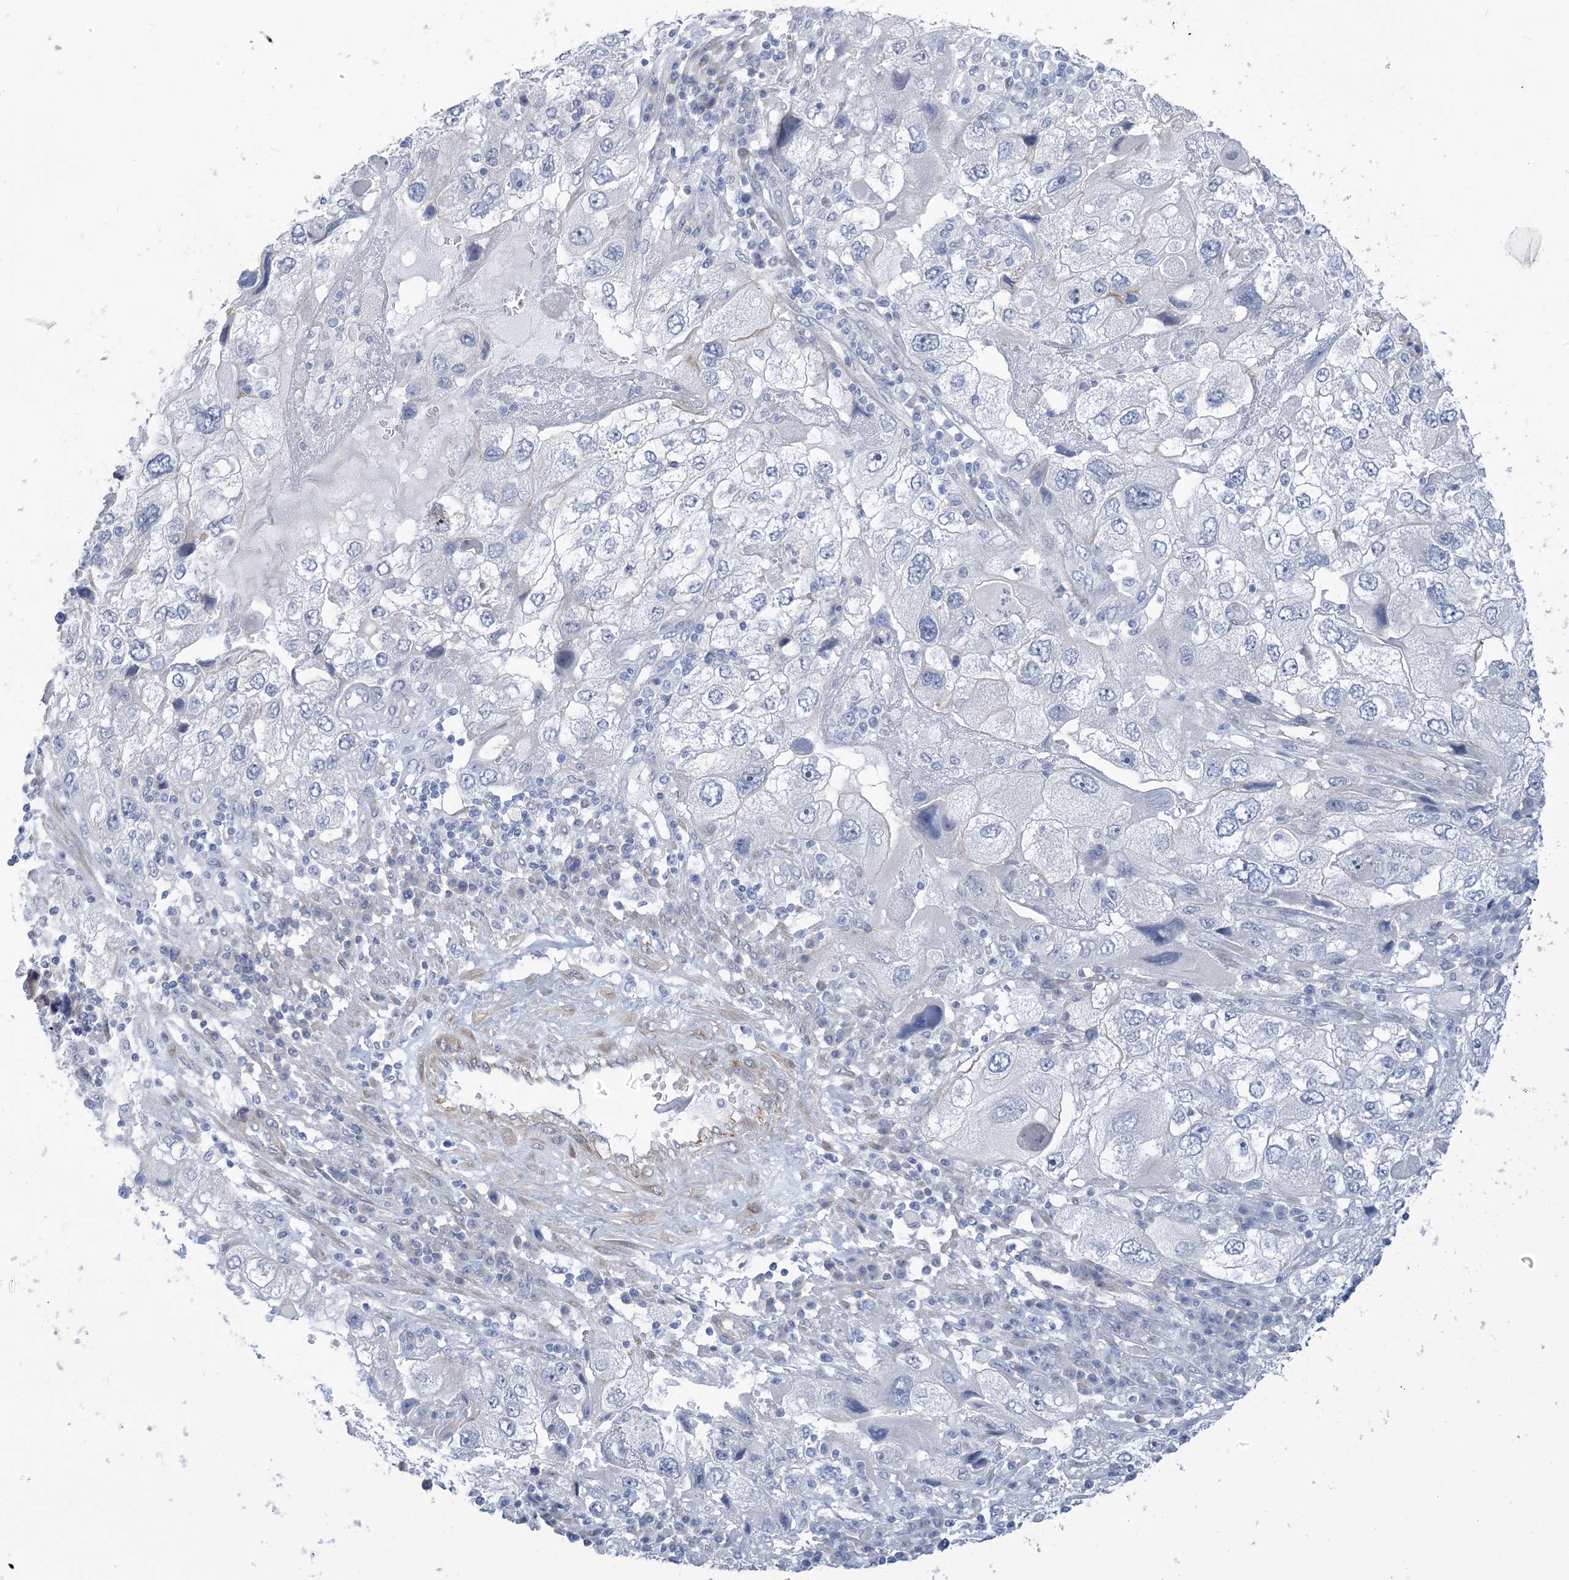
{"staining": {"intensity": "negative", "quantity": "none", "location": "none"}, "tissue": "endometrial cancer", "cell_type": "Tumor cells", "image_type": "cancer", "snomed": [{"axis": "morphology", "description": "Adenocarcinoma, NOS"}, {"axis": "topography", "description": "Endometrium"}], "caption": "Immunohistochemical staining of human endometrial cancer (adenocarcinoma) exhibits no significant staining in tumor cells. The staining is performed using DAB (3,3'-diaminobenzidine) brown chromogen with nuclei counter-stained in using hematoxylin.", "gene": "IL36B", "patient": {"sex": "female", "age": 49}}